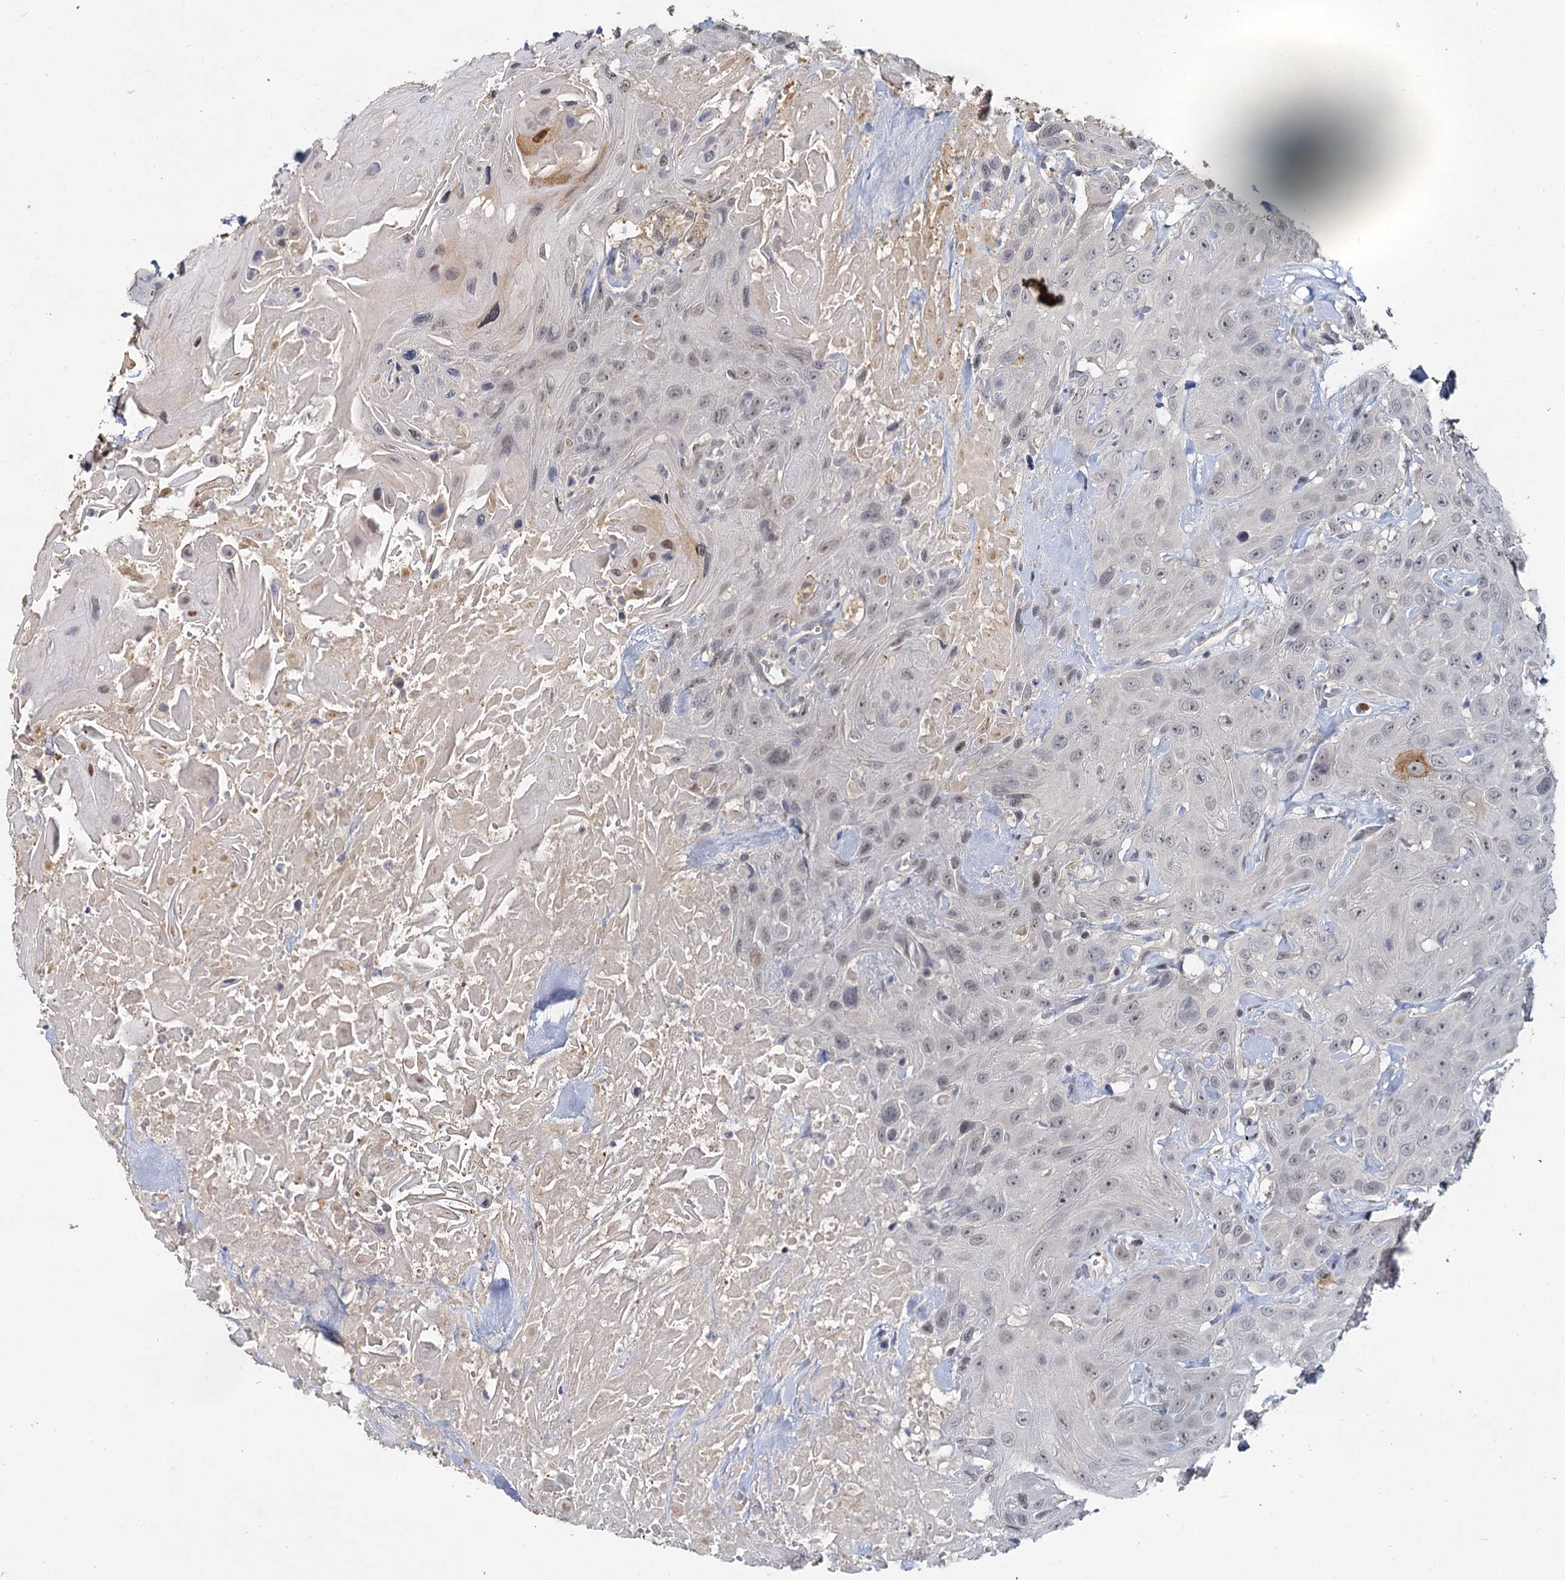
{"staining": {"intensity": "negative", "quantity": "none", "location": "none"}, "tissue": "head and neck cancer", "cell_type": "Tumor cells", "image_type": "cancer", "snomed": [{"axis": "morphology", "description": "Squamous cell carcinoma, NOS"}, {"axis": "topography", "description": "Head-Neck"}], "caption": "Tumor cells are negative for brown protein staining in head and neck squamous cell carcinoma.", "gene": "MUCL1", "patient": {"sex": "male", "age": 81}}